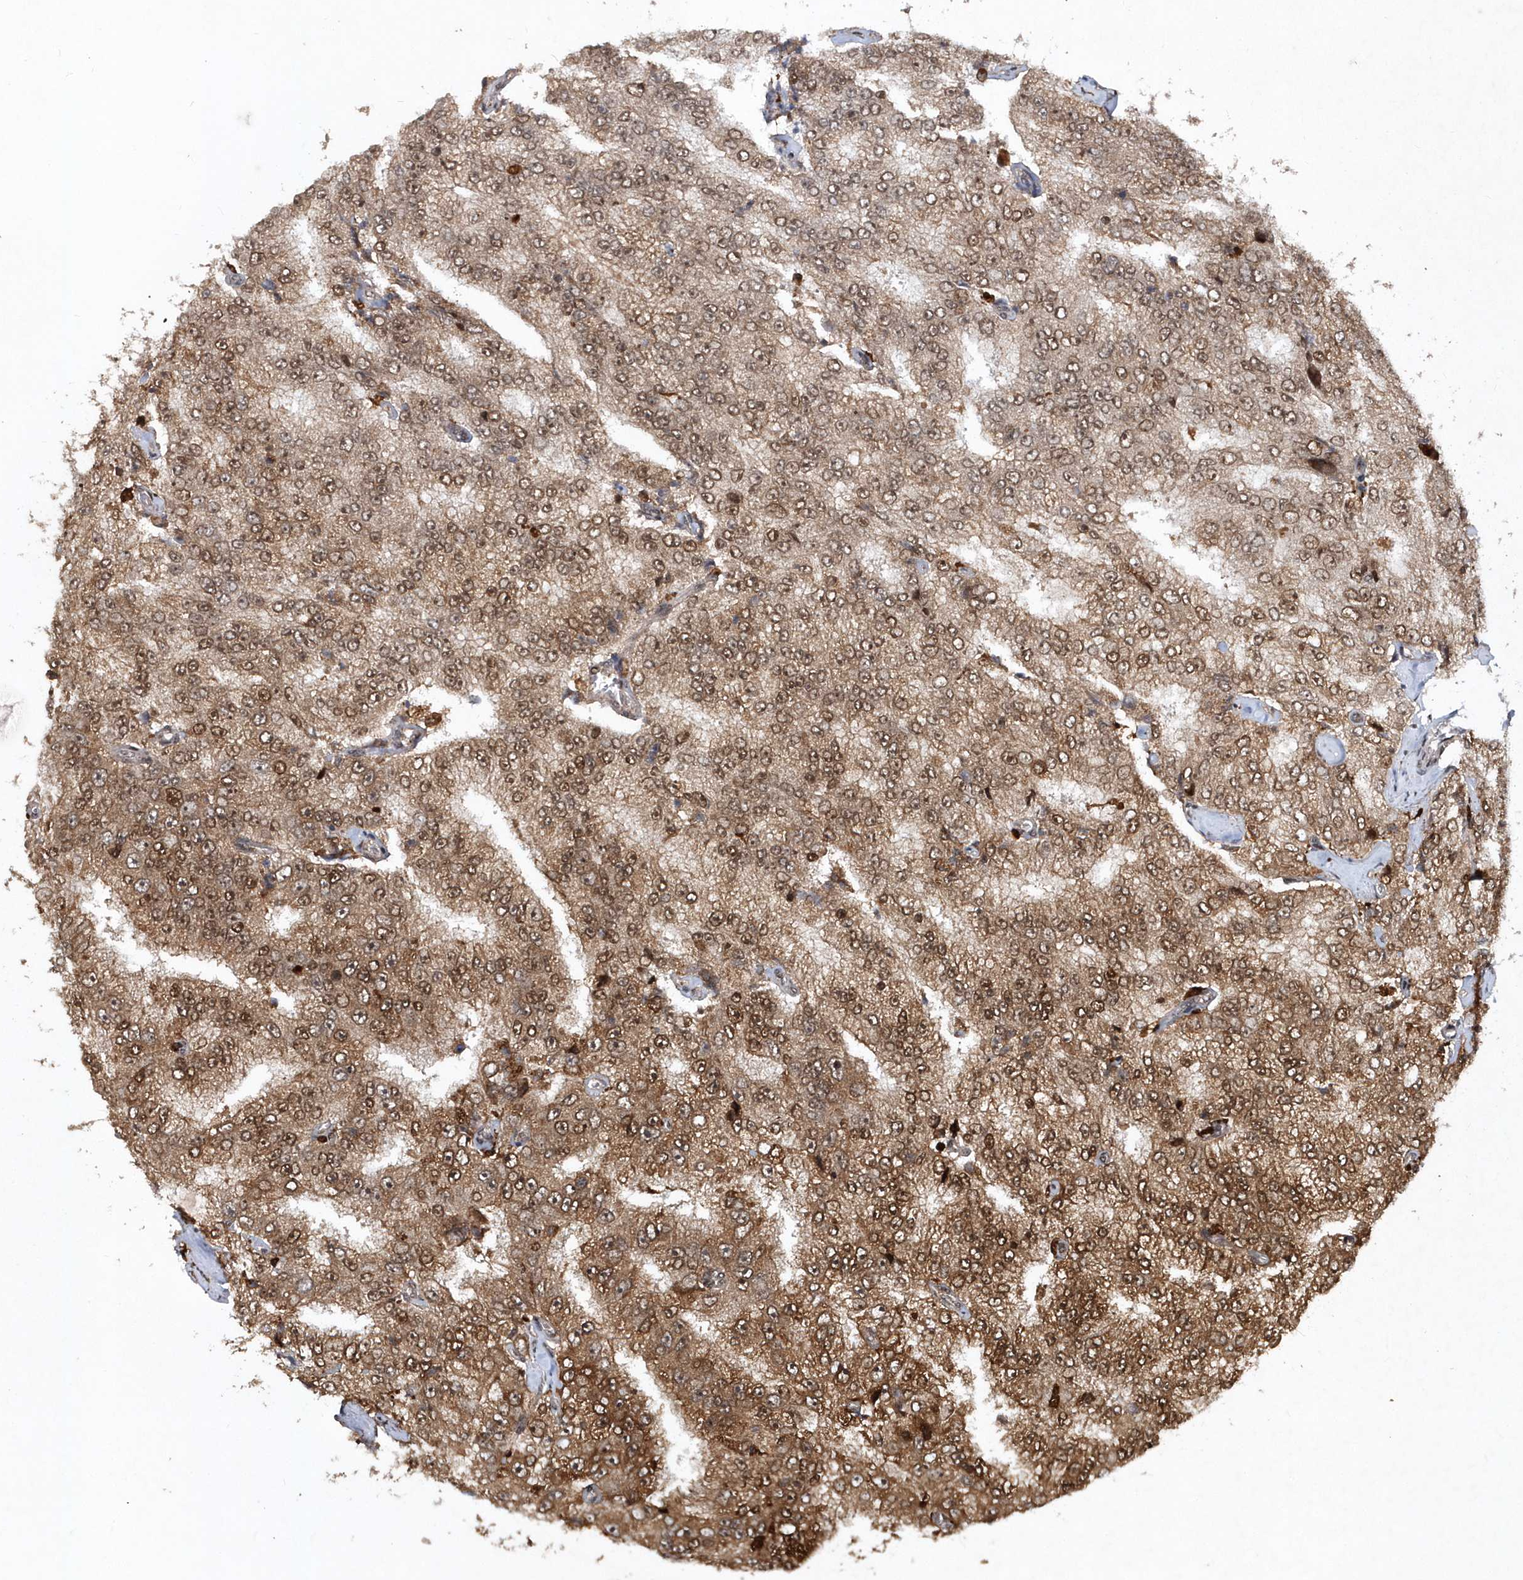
{"staining": {"intensity": "moderate", "quantity": ">75%", "location": "cytoplasmic/membranous"}, "tissue": "prostate cancer", "cell_type": "Tumor cells", "image_type": "cancer", "snomed": [{"axis": "morphology", "description": "Adenocarcinoma, High grade"}, {"axis": "topography", "description": "Prostate"}], "caption": "Protein staining by immunohistochemistry demonstrates moderate cytoplasmic/membranous expression in approximately >75% of tumor cells in adenocarcinoma (high-grade) (prostate).", "gene": "SOWAHB", "patient": {"sex": "male", "age": 58}}